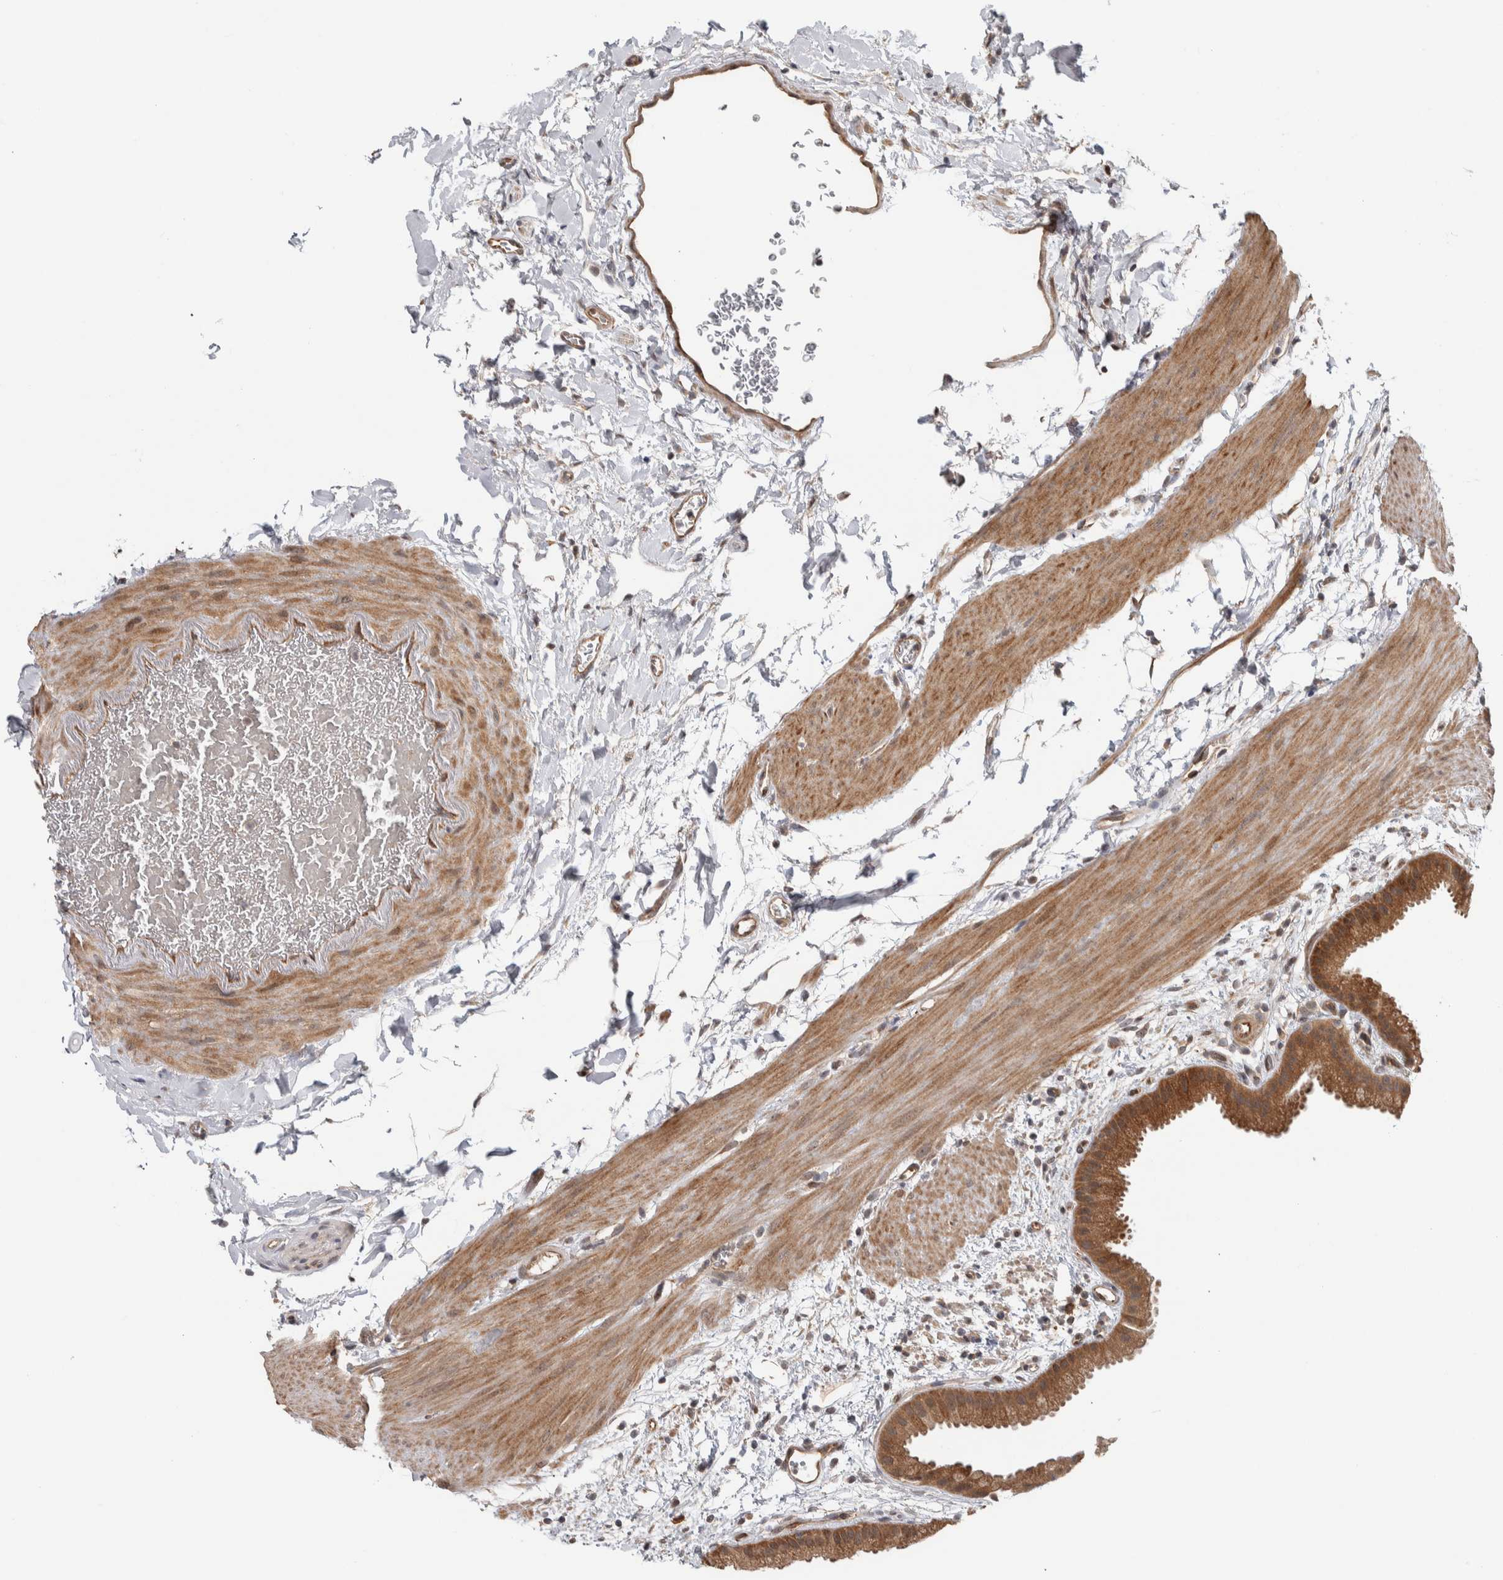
{"staining": {"intensity": "moderate", "quantity": ">75%", "location": "cytoplasmic/membranous,nuclear"}, "tissue": "gallbladder", "cell_type": "Glandular cells", "image_type": "normal", "snomed": [{"axis": "morphology", "description": "Normal tissue, NOS"}, {"axis": "topography", "description": "Gallbladder"}], "caption": "Human gallbladder stained with a brown dye displays moderate cytoplasmic/membranous,nuclear positive staining in approximately >75% of glandular cells.", "gene": "TBC1D31", "patient": {"sex": "female", "age": 64}}